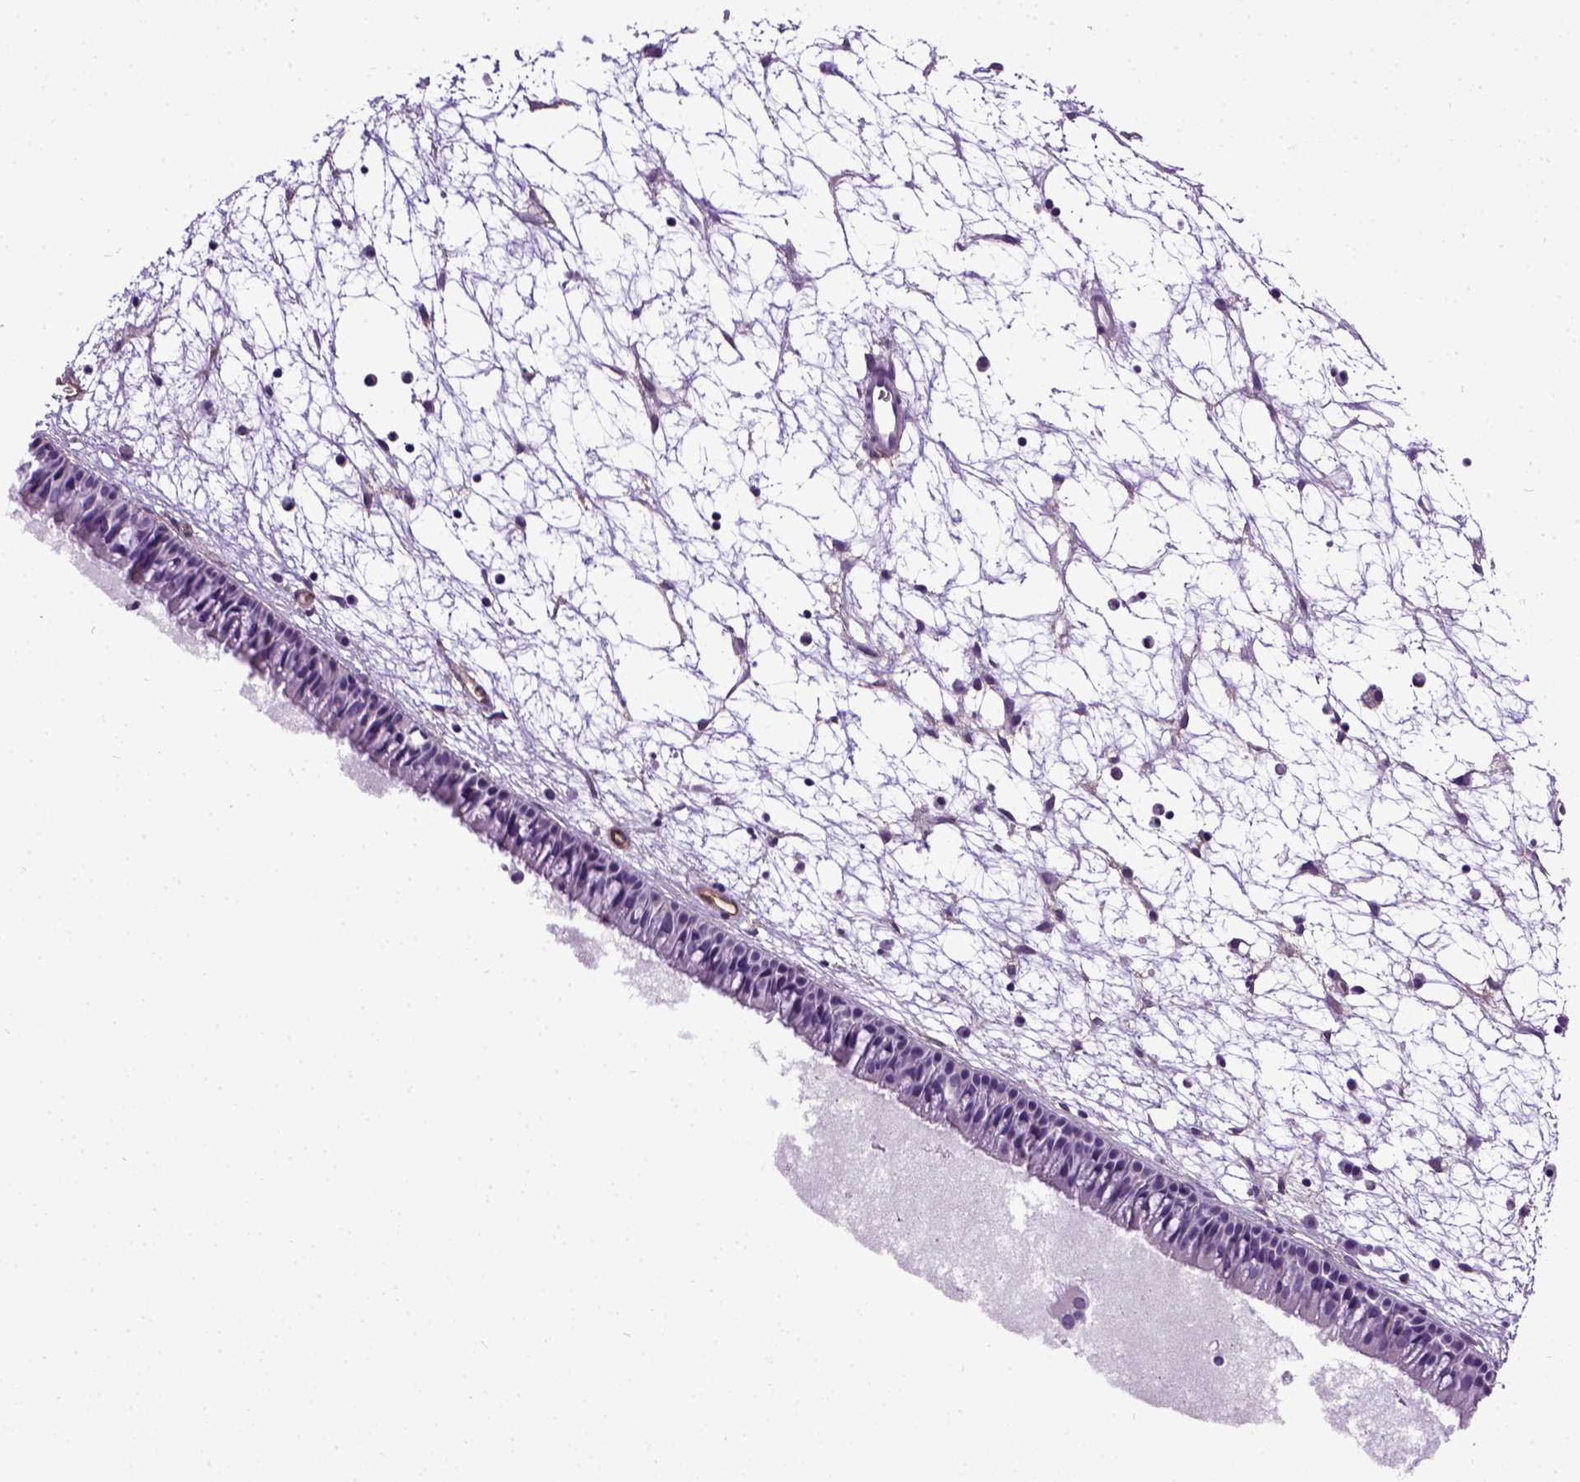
{"staining": {"intensity": "negative", "quantity": "none", "location": "none"}, "tissue": "nasopharynx", "cell_type": "Respiratory epithelial cells", "image_type": "normal", "snomed": [{"axis": "morphology", "description": "Normal tissue, NOS"}, {"axis": "topography", "description": "Nasopharynx"}], "caption": "Respiratory epithelial cells are negative for protein expression in unremarkable human nasopharynx. (Stains: DAB (3,3'-diaminobenzidine) immunohistochemistry (IHC) with hematoxylin counter stain, Microscopy: brightfield microscopy at high magnification).", "gene": "ENG", "patient": {"sex": "male", "age": 61}}